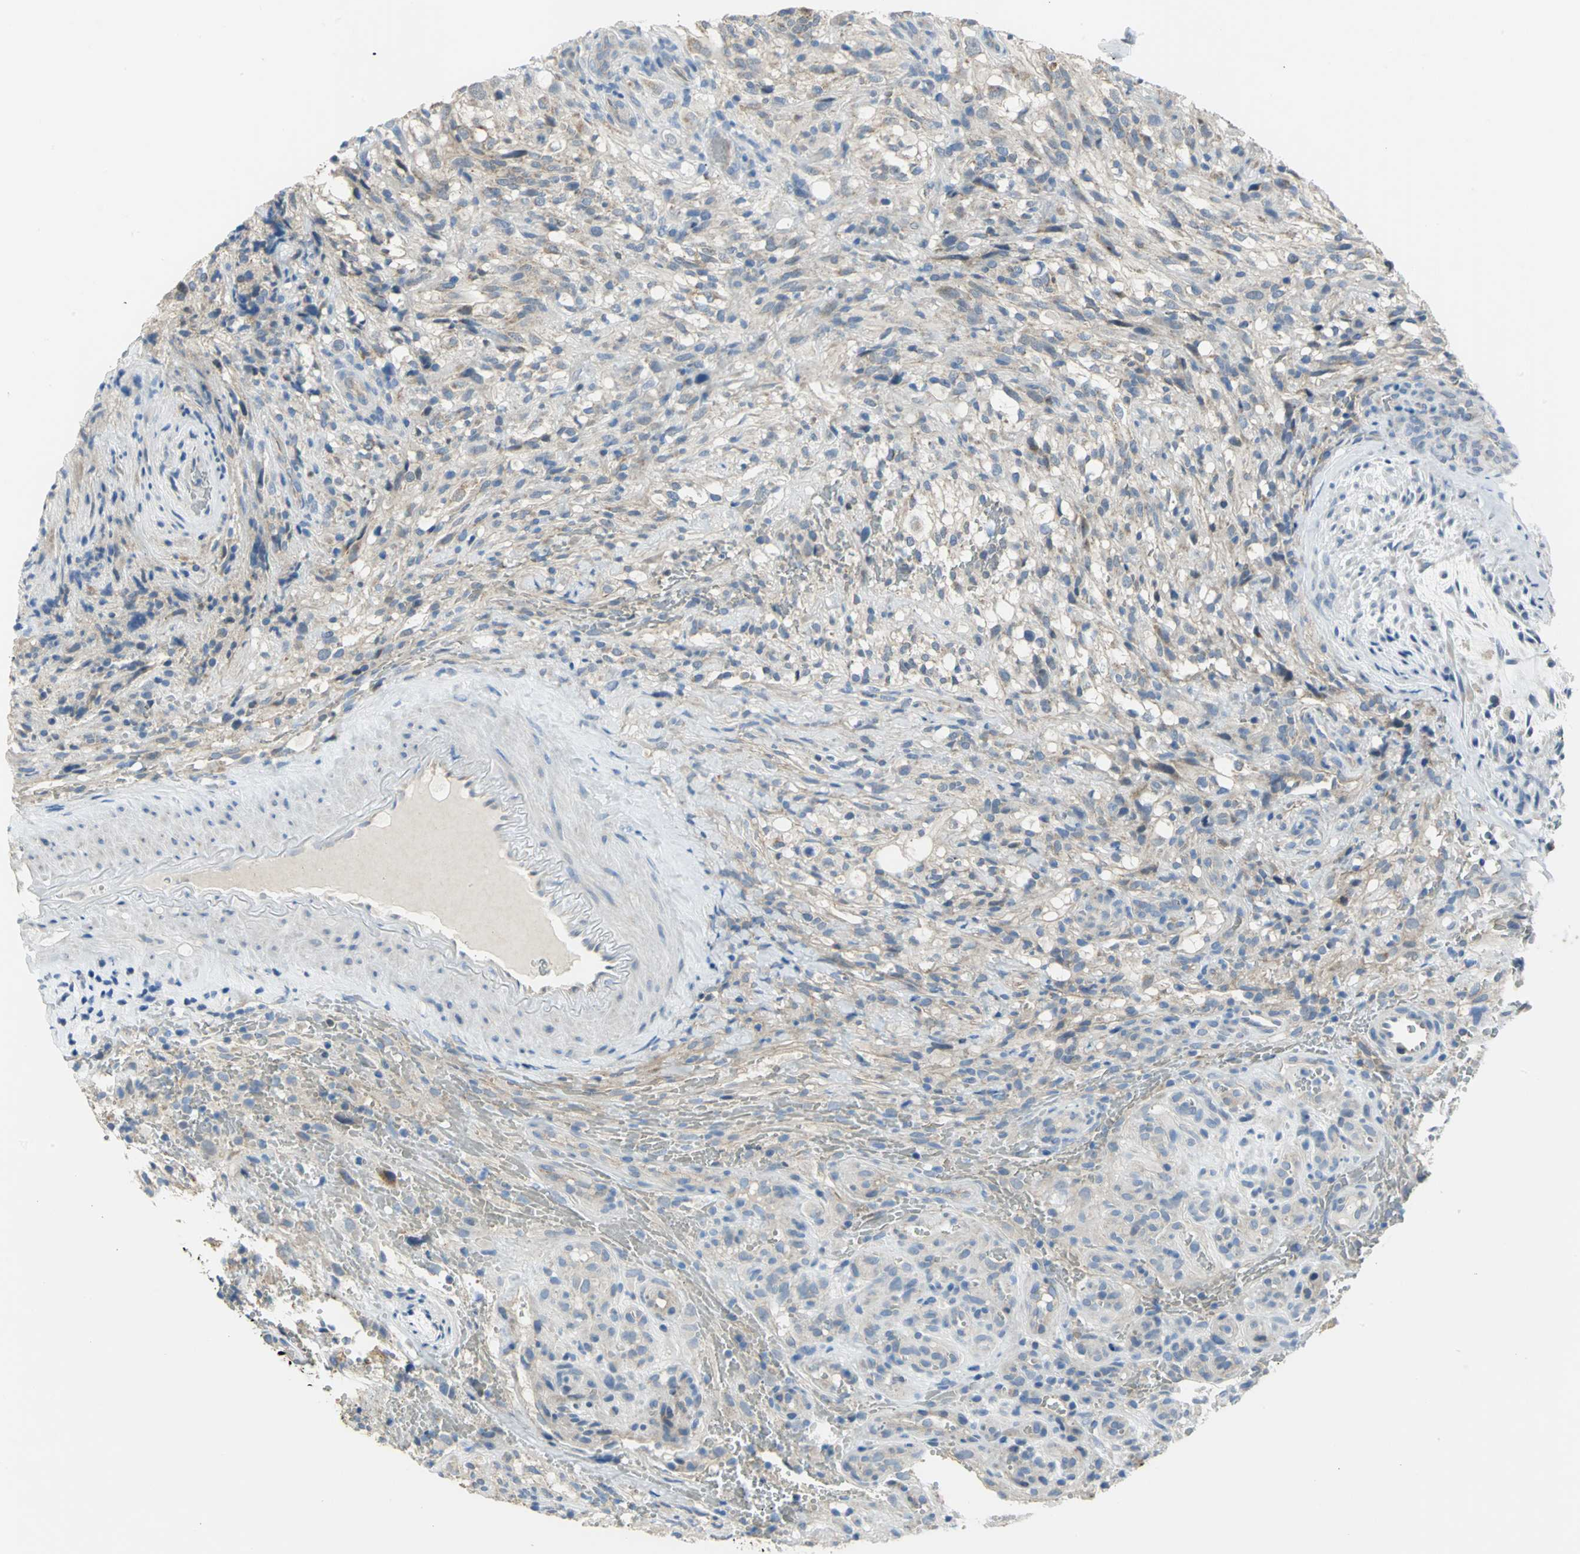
{"staining": {"intensity": "negative", "quantity": "none", "location": "none"}, "tissue": "glioma", "cell_type": "Tumor cells", "image_type": "cancer", "snomed": [{"axis": "morphology", "description": "Normal tissue, NOS"}, {"axis": "morphology", "description": "Glioma, malignant, High grade"}, {"axis": "topography", "description": "Cerebral cortex"}], "caption": "Malignant glioma (high-grade) was stained to show a protein in brown. There is no significant staining in tumor cells.", "gene": "HTR1F", "patient": {"sex": "male", "age": 75}}